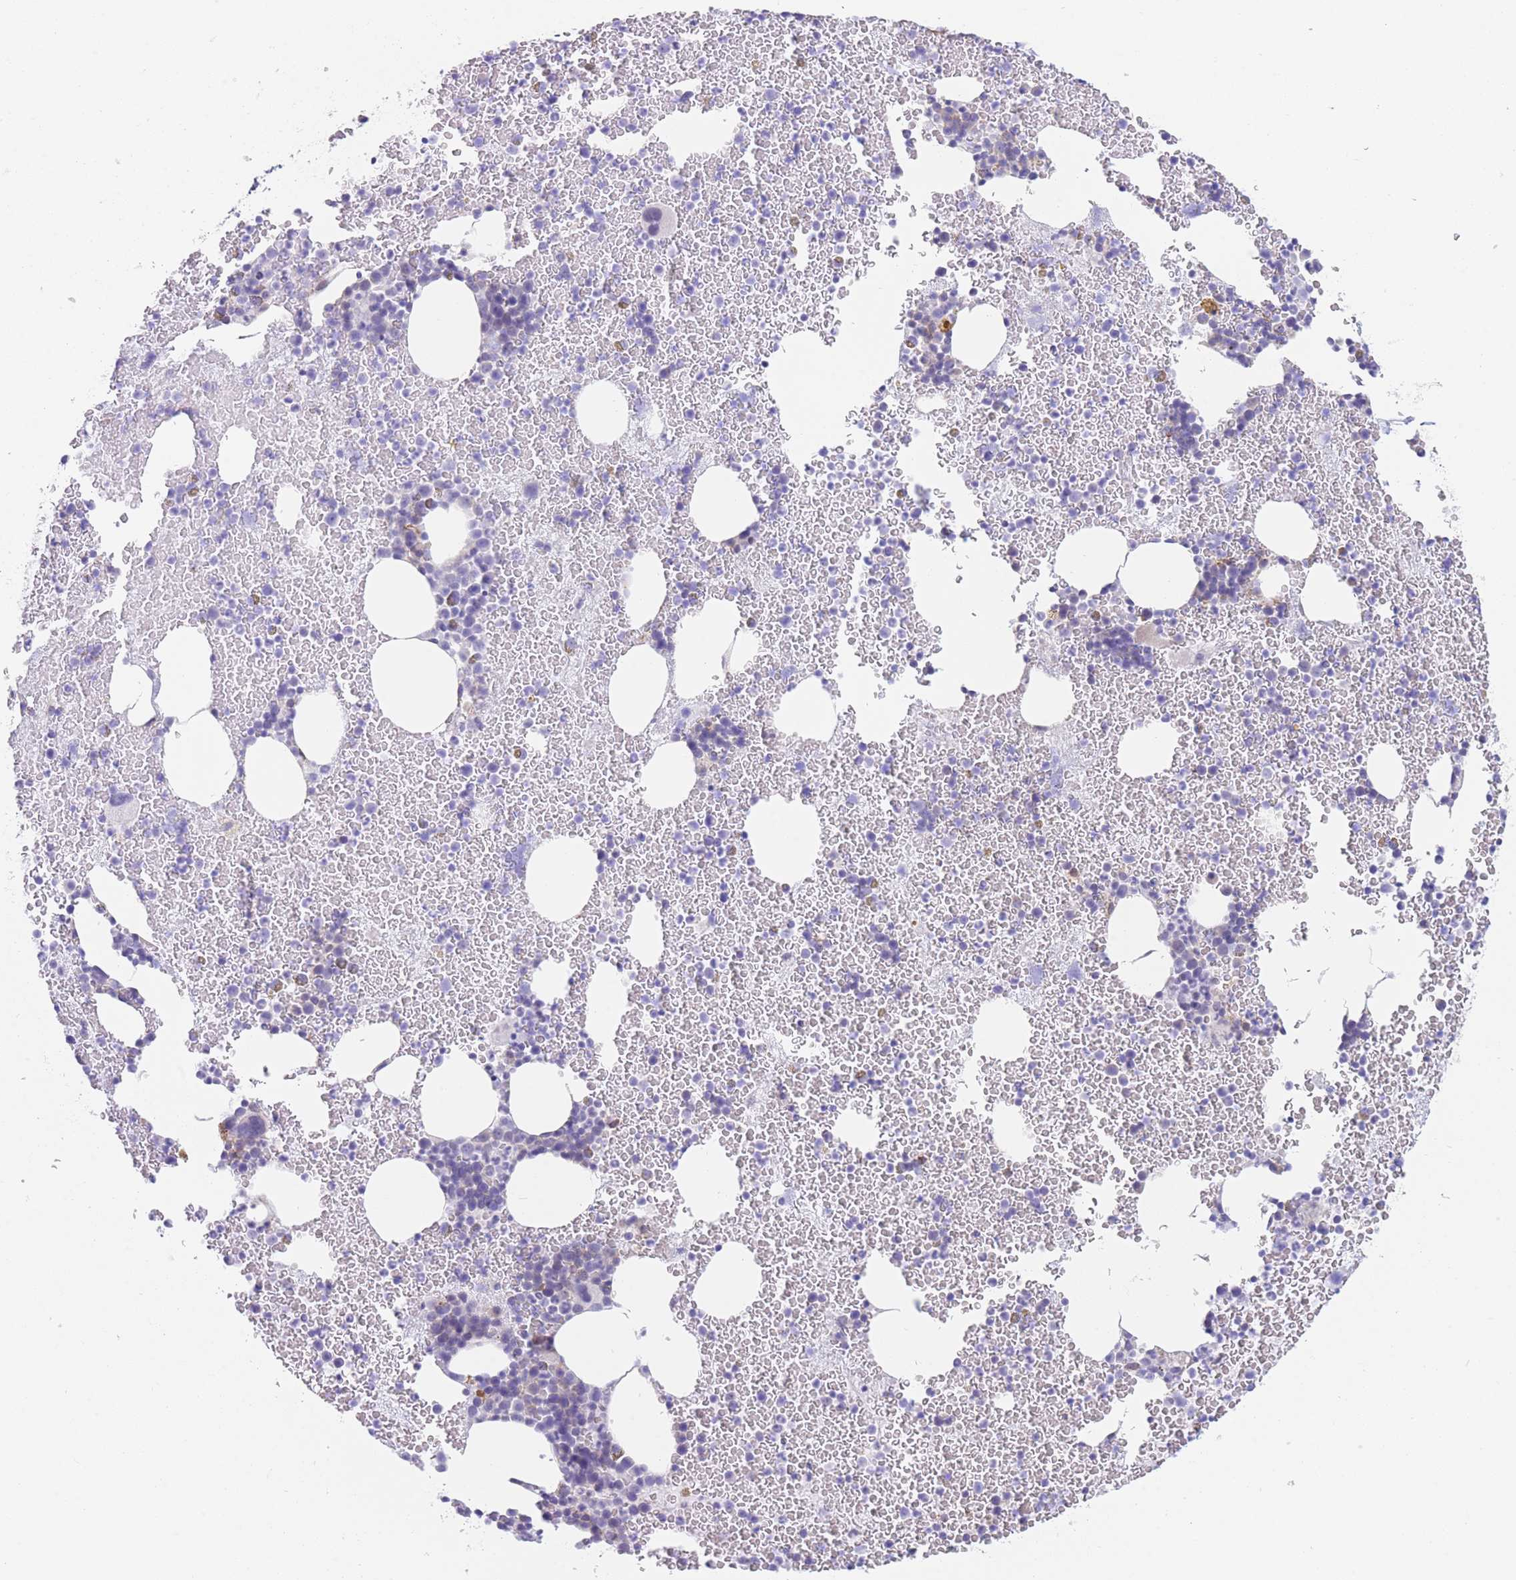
{"staining": {"intensity": "negative", "quantity": "none", "location": "none"}, "tissue": "bone marrow", "cell_type": "Hematopoietic cells", "image_type": "normal", "snomed": [{"axis": "morphology", "description": "Normal tissue, NOS"}, {"axis": "topography", "description": "Bone marrow"}], "caption": "IHC of normal bone marrow displays no staining in hematopoietic cells.", "gene": "AK9", "patient": {"sex": "male", "age": 26}}